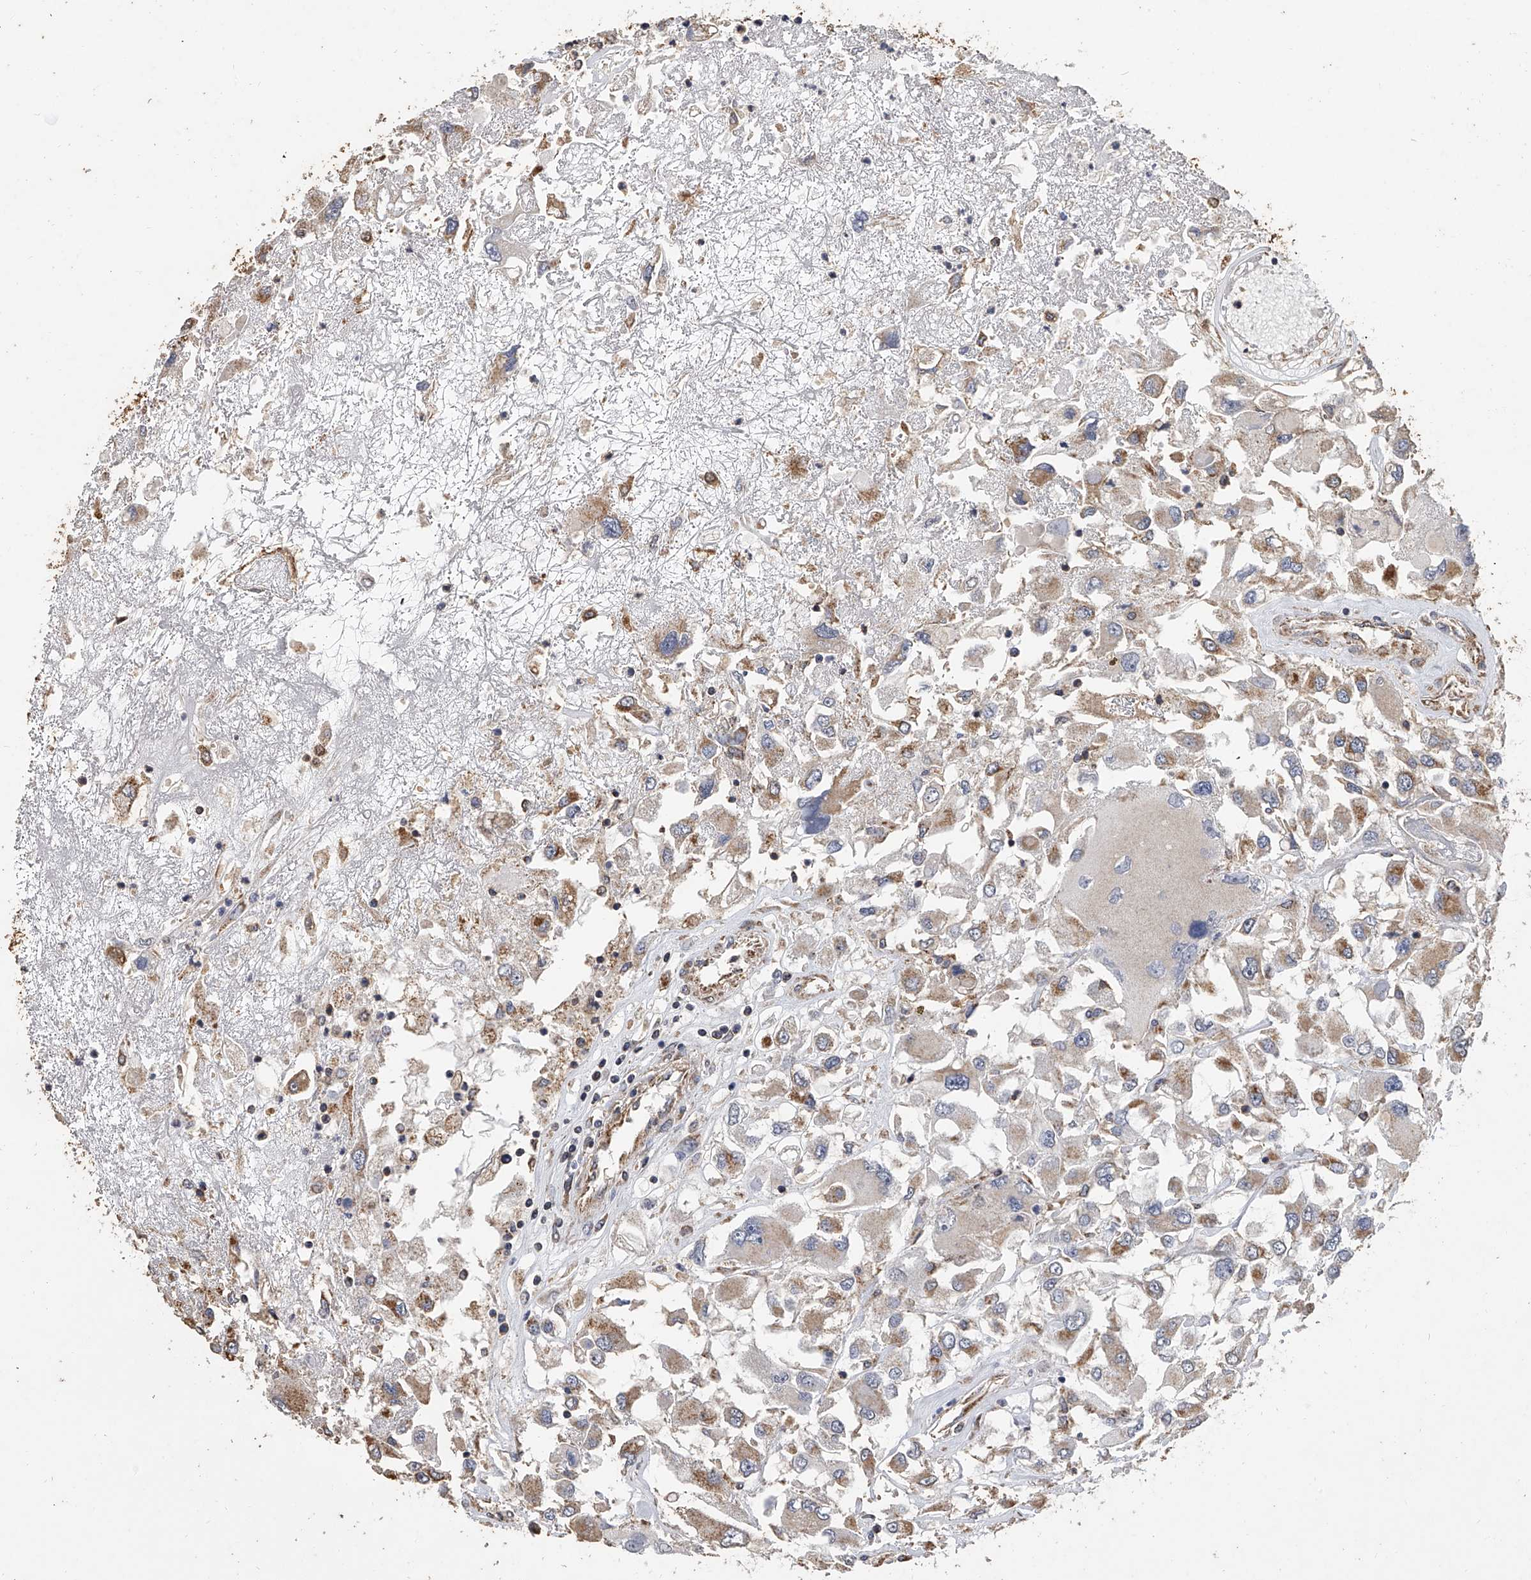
{"staining": {"intensity": "moderate", "quantity": ">75%", "location": "cytoplasmic/membranous"}, "tissue": "renal cancer", "cell_type": "Tumor cells", "image_type": "cancer", "snomed": [{"axis": "morphology", "description": "Adenocarcinoma, NOS"}, {"axis": "topography", "description": "Kidney"}], "caption": "Immunohistochemical staining of renal cancer shows medium levels of moderate cytoplasmic/membranous positivity in about >75% of tumor cells. The staining was performed using DAB to visualize the protein expression in brown, while the nuclei were stained in blue with hematoxylin (Magnification: 20x).", "gene": "MRPL28", "patient": {"sex": "female", "age": 52}}